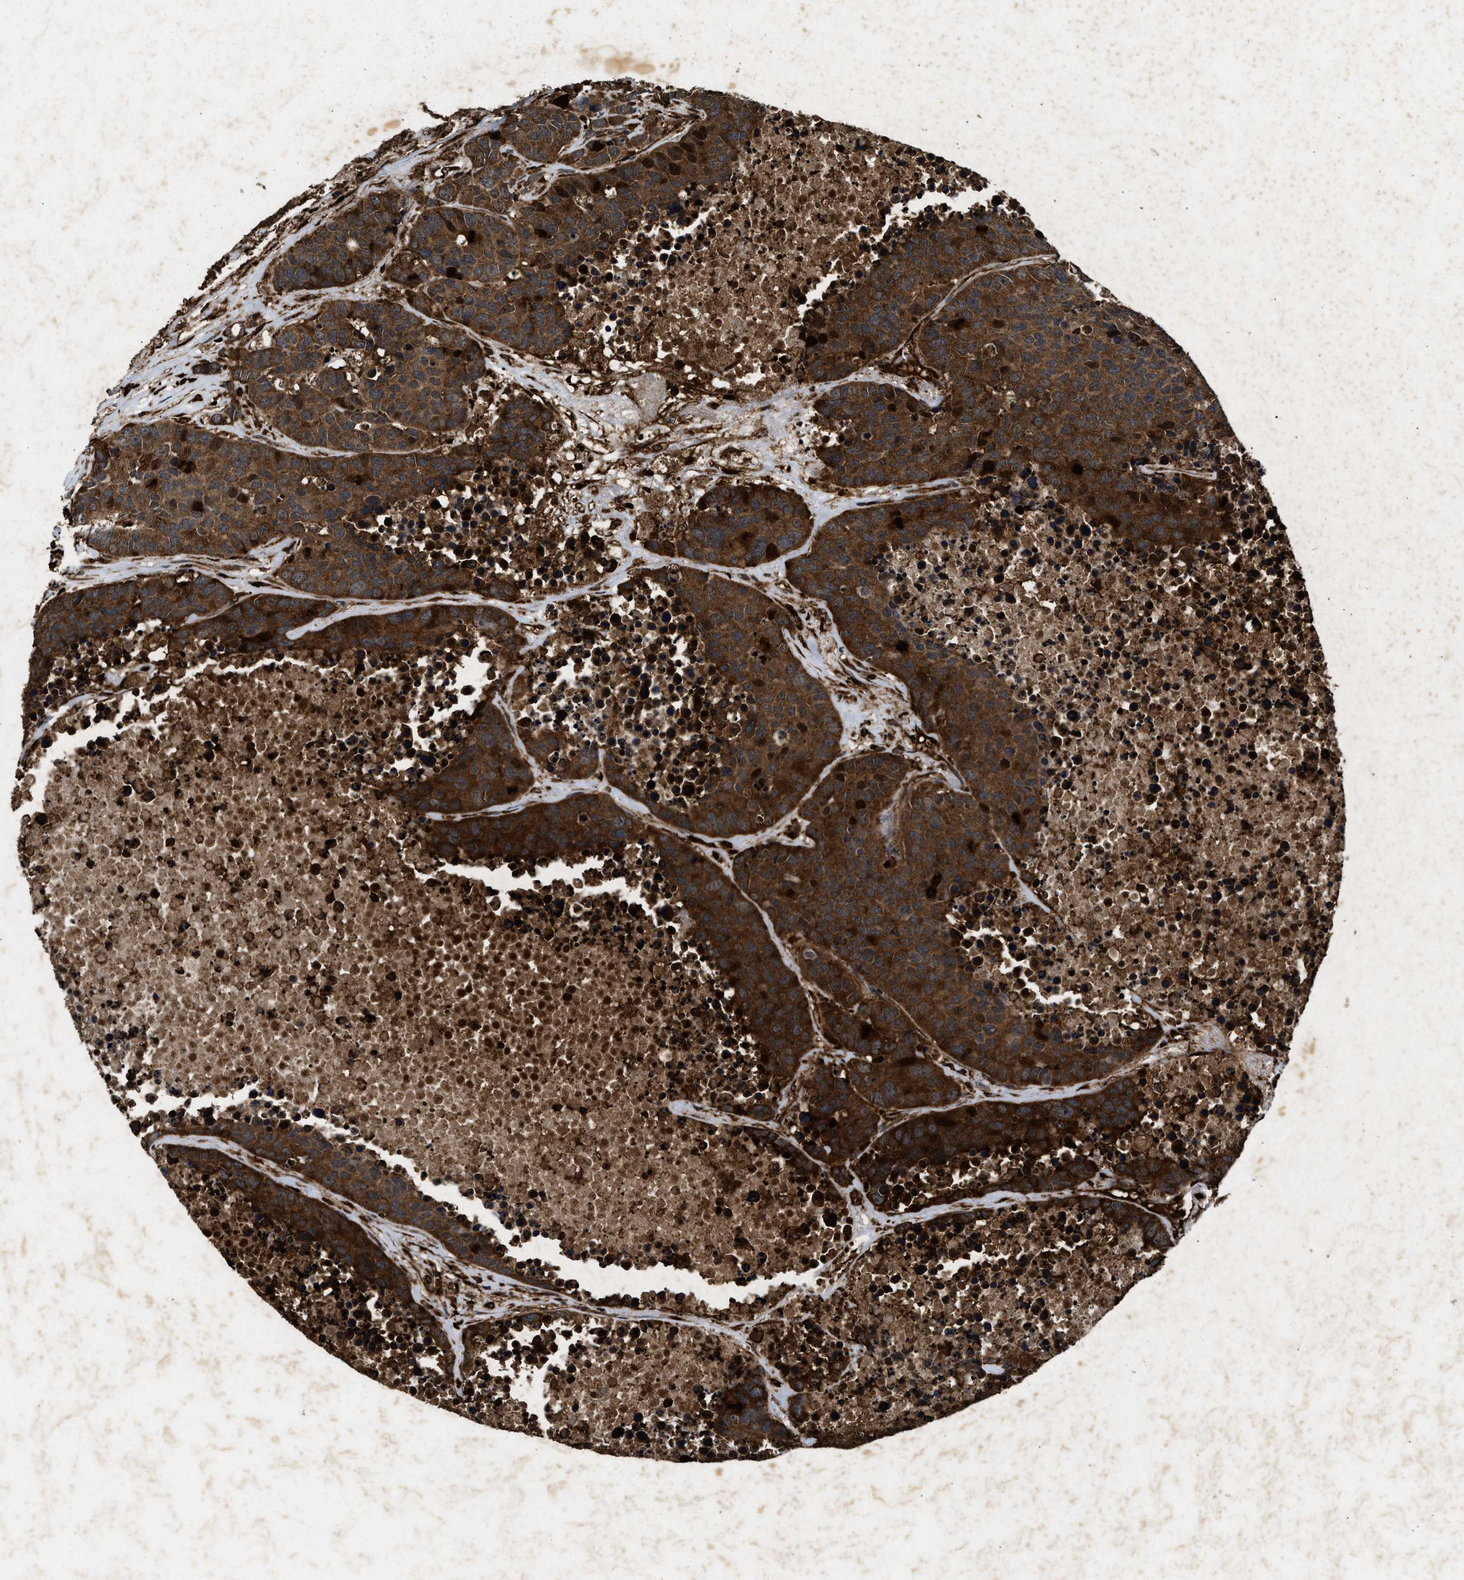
{"staining": {"intensity": "strong", "quantity": ">75%", "location": "cytoplasmic/membranous"}, "tissue": "carcinoid", "cell_type": "Tumor cells", "image_type": "cancer", "snomed": [{"axis": "morphology", "description": "Carcinoid, malignant, NOS"}, {"axis": "topography", "description": "Lung"}], "caption": "Strong cytoplasmic/membranous staining is identified in approximately >75% of tumor cells in carcinoid (malignant).", "gene": "ACOX1", "patient": {"sex": "male", "age": 60}}